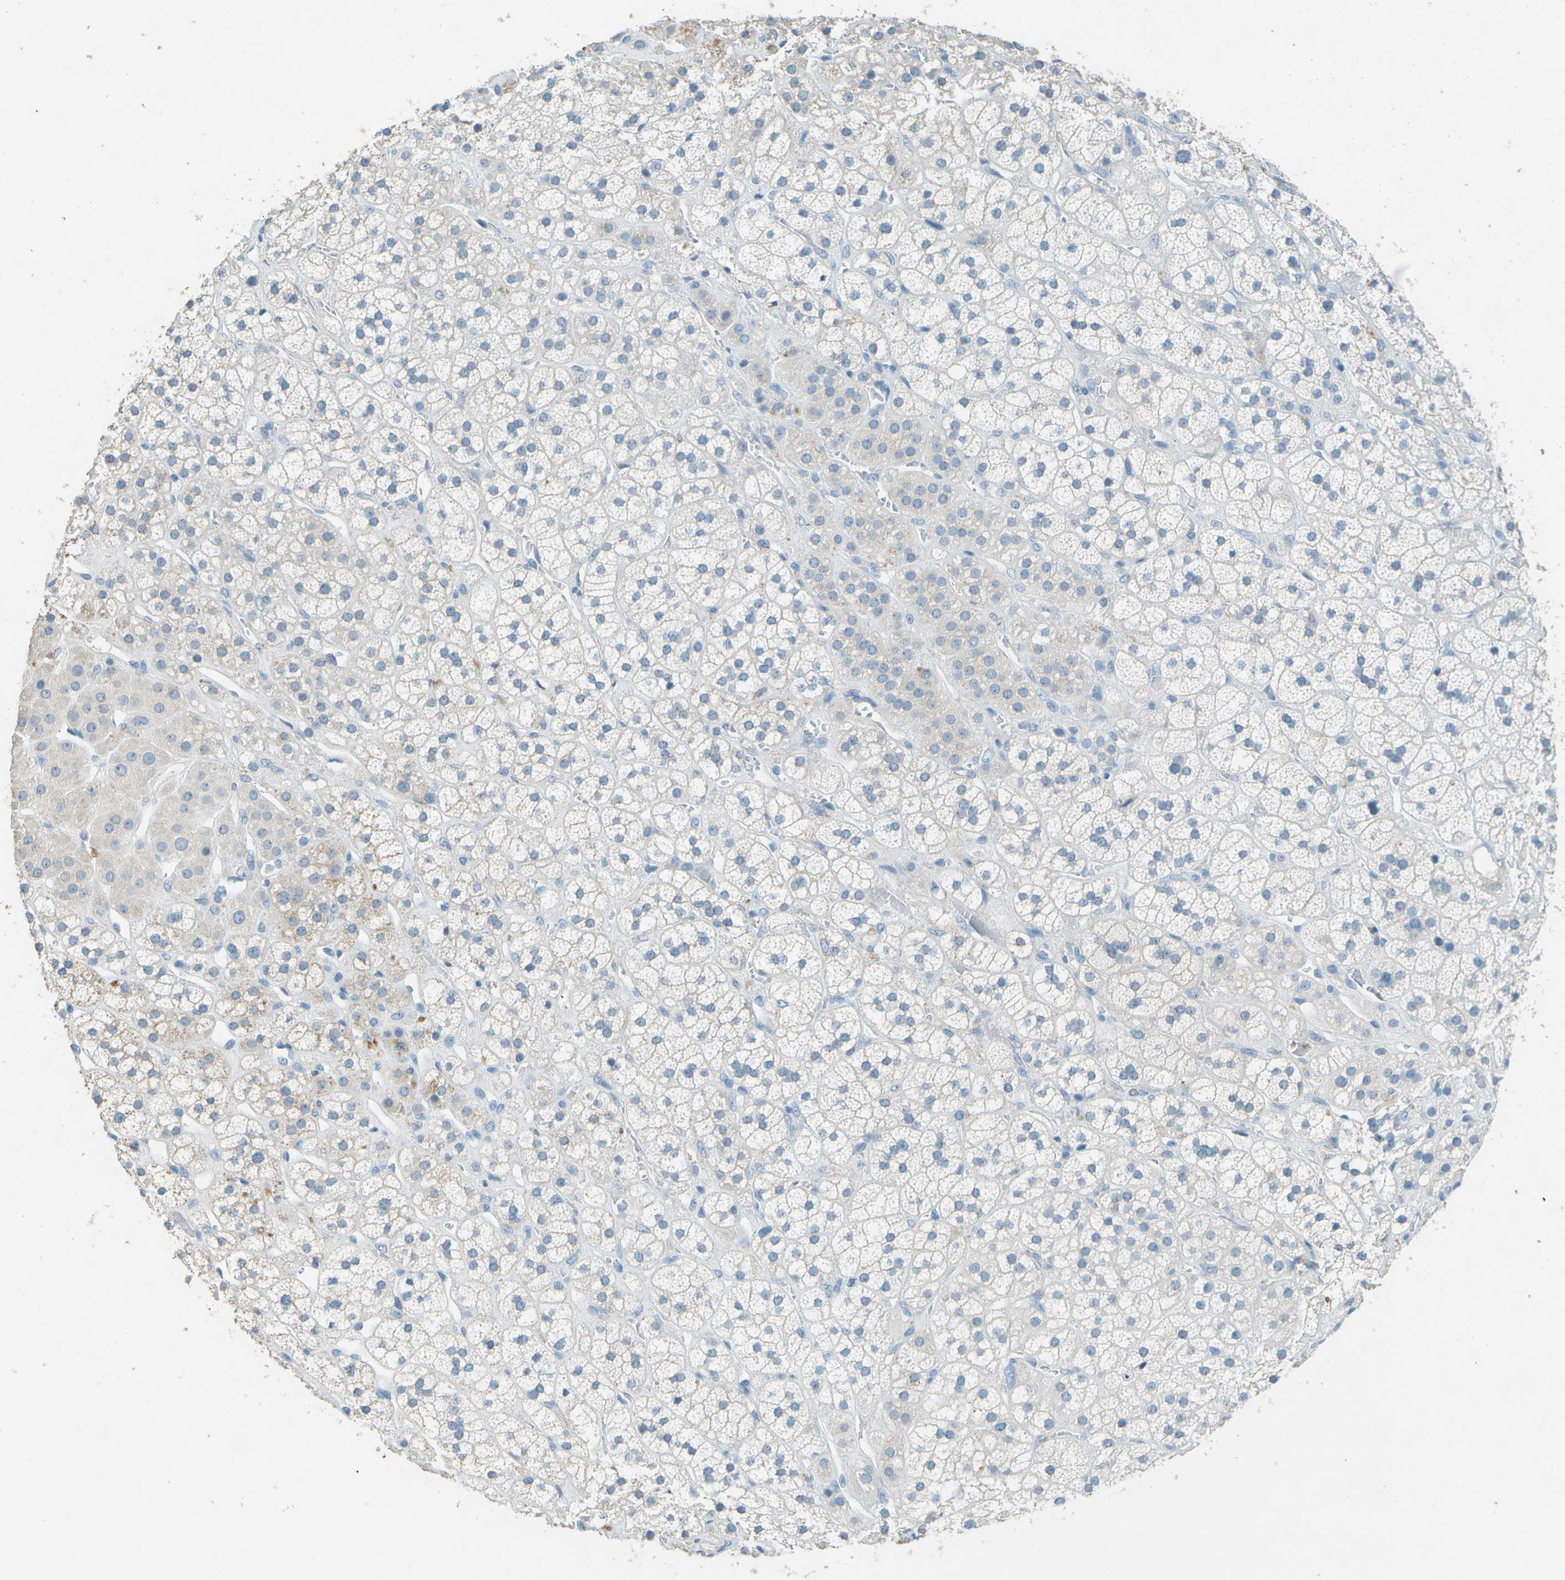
{"staining": {"intensity": "weak", "quantity": "<25%", "location": "cytoplasmic/membranous"}, "tissue": "adrenal gland", "cell_type": "Glandular cells", "image_type": "normal", "snomed": [{"axis": "morphology", "description": "Normal tissue, NOS"}, {"axis": "topography", "description": "Adrenal gland"}], "caption": "This is an immunohistochemistry (IHC) micrograph of unremarkable human adrenal gland. There is no expression in glandular cells.", "gene": "LGI2", "patient": {"sex": "male", "age": 56}}